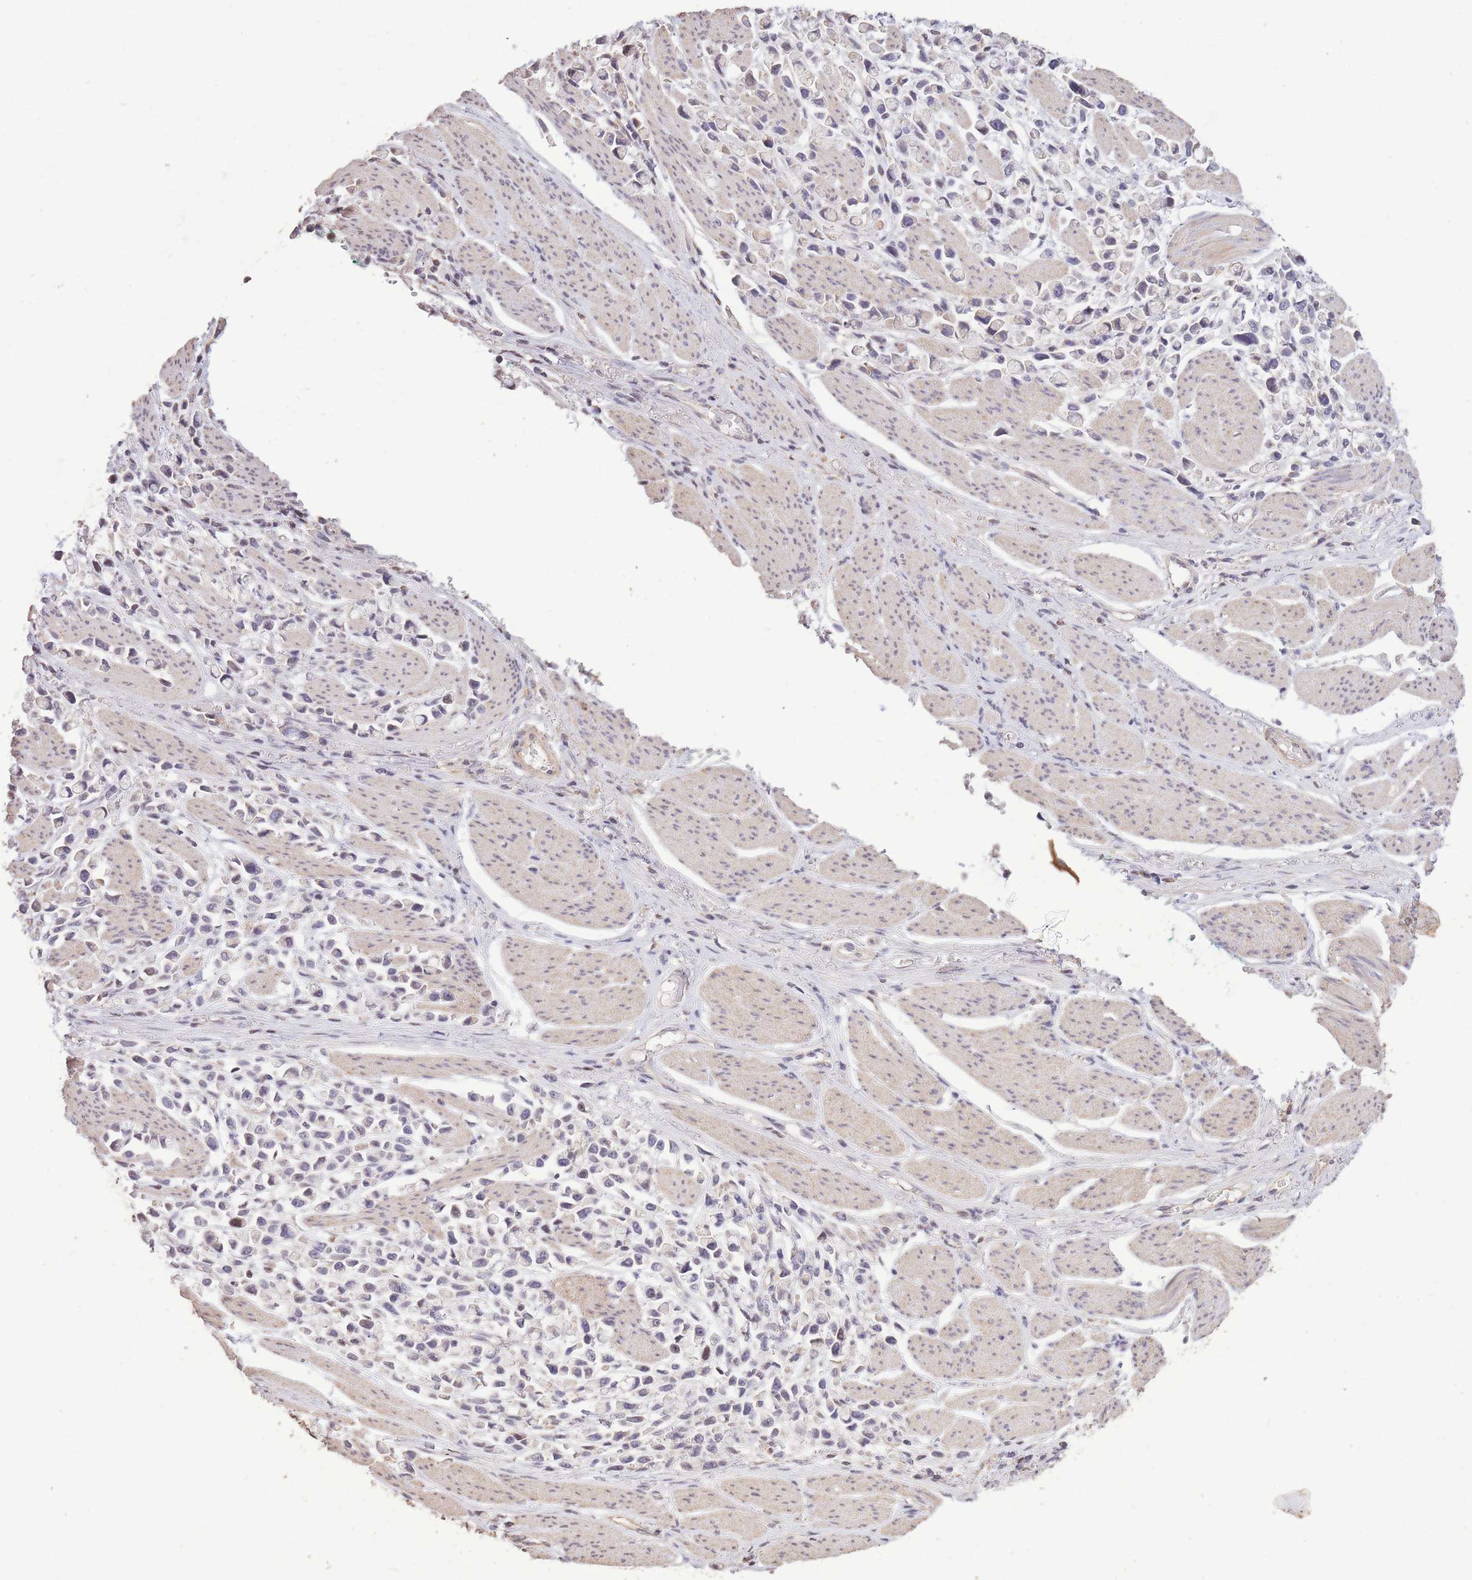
{"staining": {"intensity": "negative", "quantity": "none", "location": "none"}, "tissue": "stomach cancer", "cell_type": "Tumor cells", "image_type": "cancer", "snomed": [{"axis": "morphology", "description": "Adenocarcinoma, NOS"}, {"axis": "topography", "description": "Stomach"}], "caption": "Immunohistochemistry photomicrograph of neoplastic tissue: adenocarcinoma (stomach) stained with DAB (3,3'-diaminobenzidine) demonstrates no significant protein expression in tumor cells. (IHC, brightfield microscopy, high magnification).", "gene": "RGS14", "patient": {"sex": "female", "age": 81}}